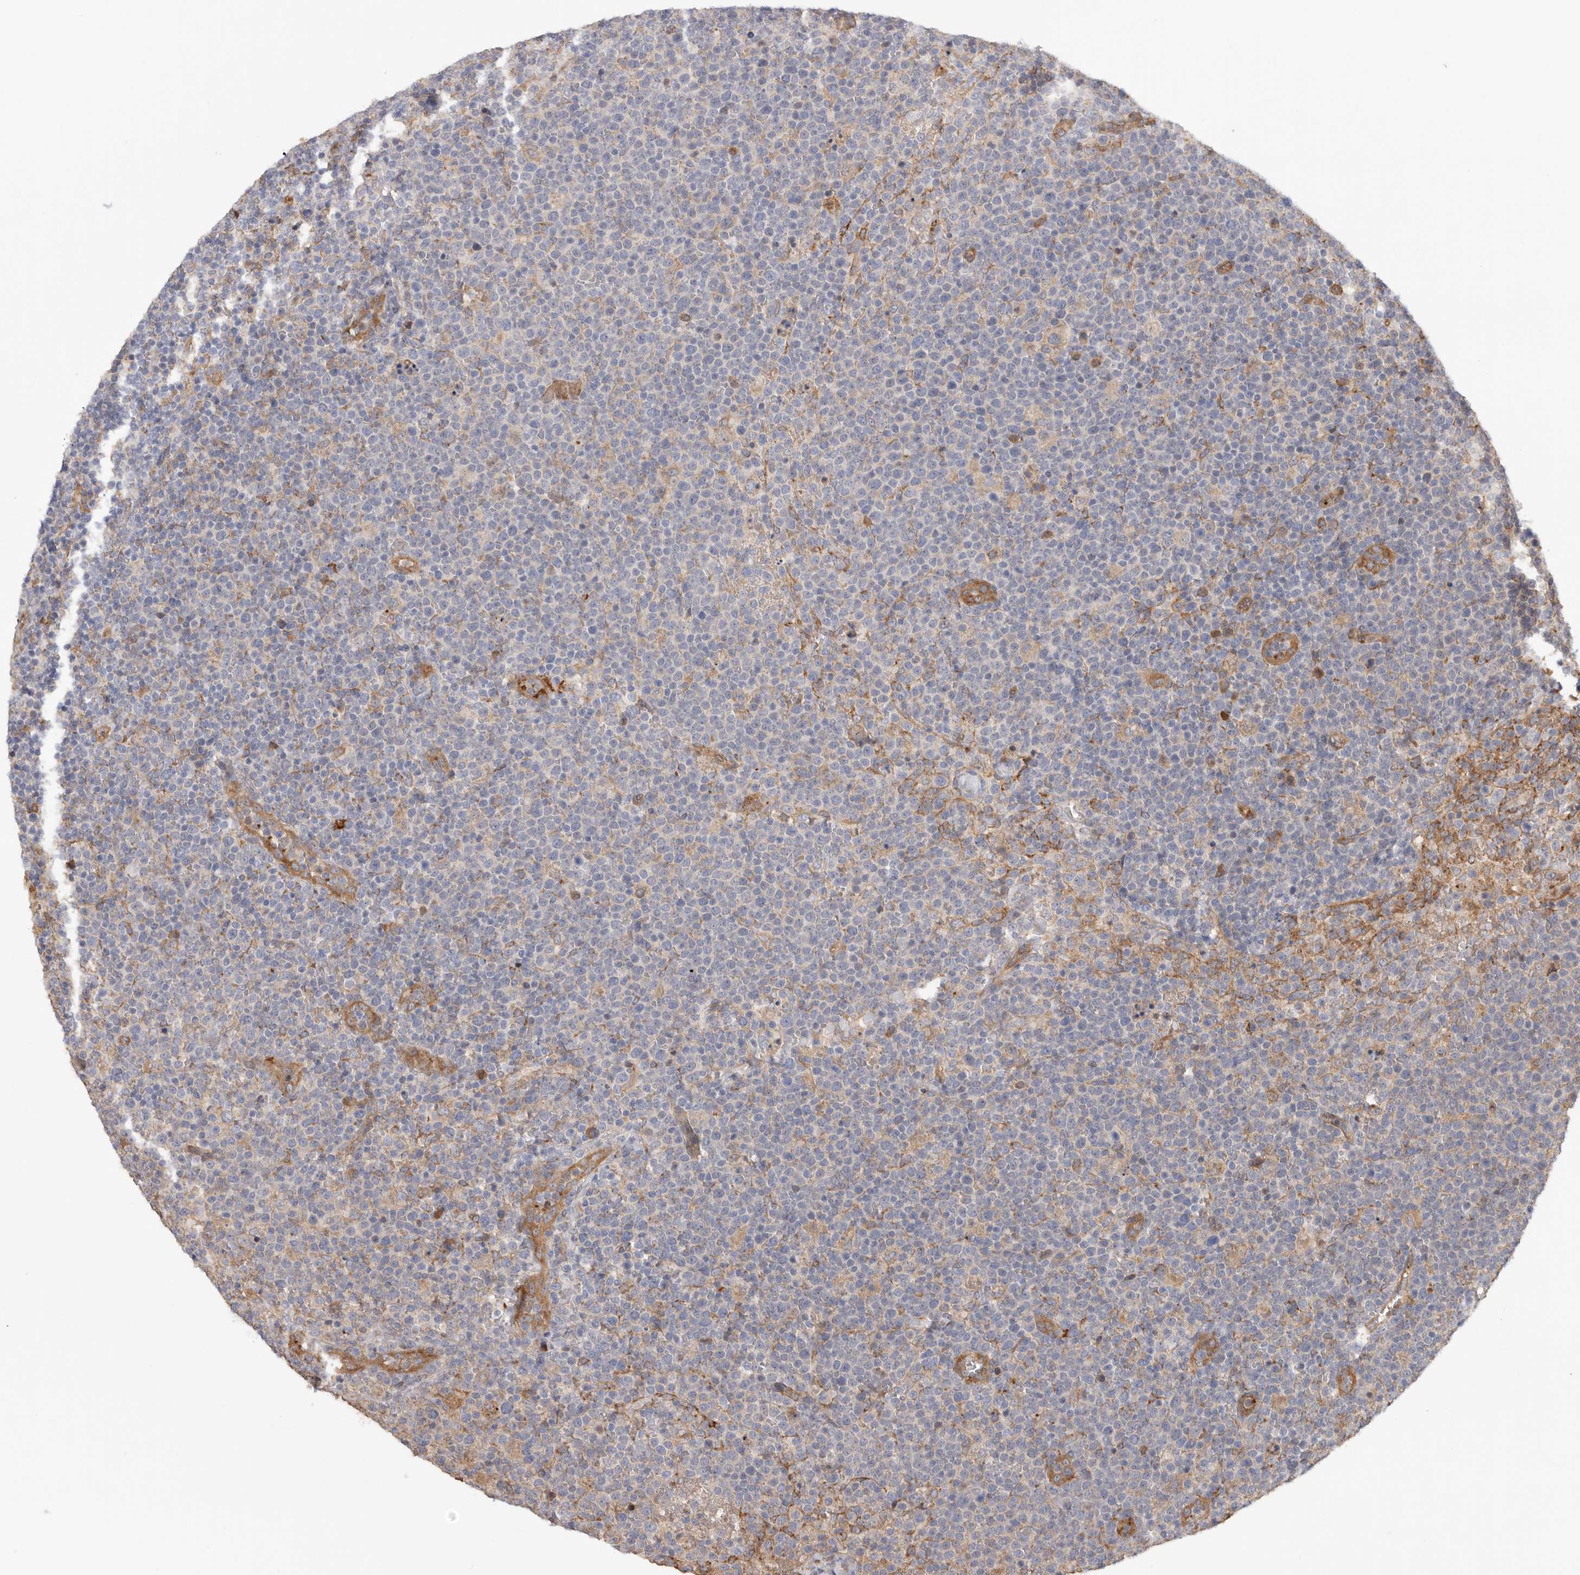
{"staining": {"intensity": "negative", "quantity": "none", "location": "none"}, "tissue": "lymphoma", "cell_type": "Tumor cells", "image_type": "cancer", "snomed": [{"axis": "morphology", "description": "Malignant lymphoma, non-Hodgkin's type, High grade"}, {"axis": "topography", "description": "Lymph node"}], "caption": "Immunohistochemistry of lymphoma shows no staining in tumor cells.", "gene": "CDC42BPB", "patient": {"sex": "male", "age": 61}}